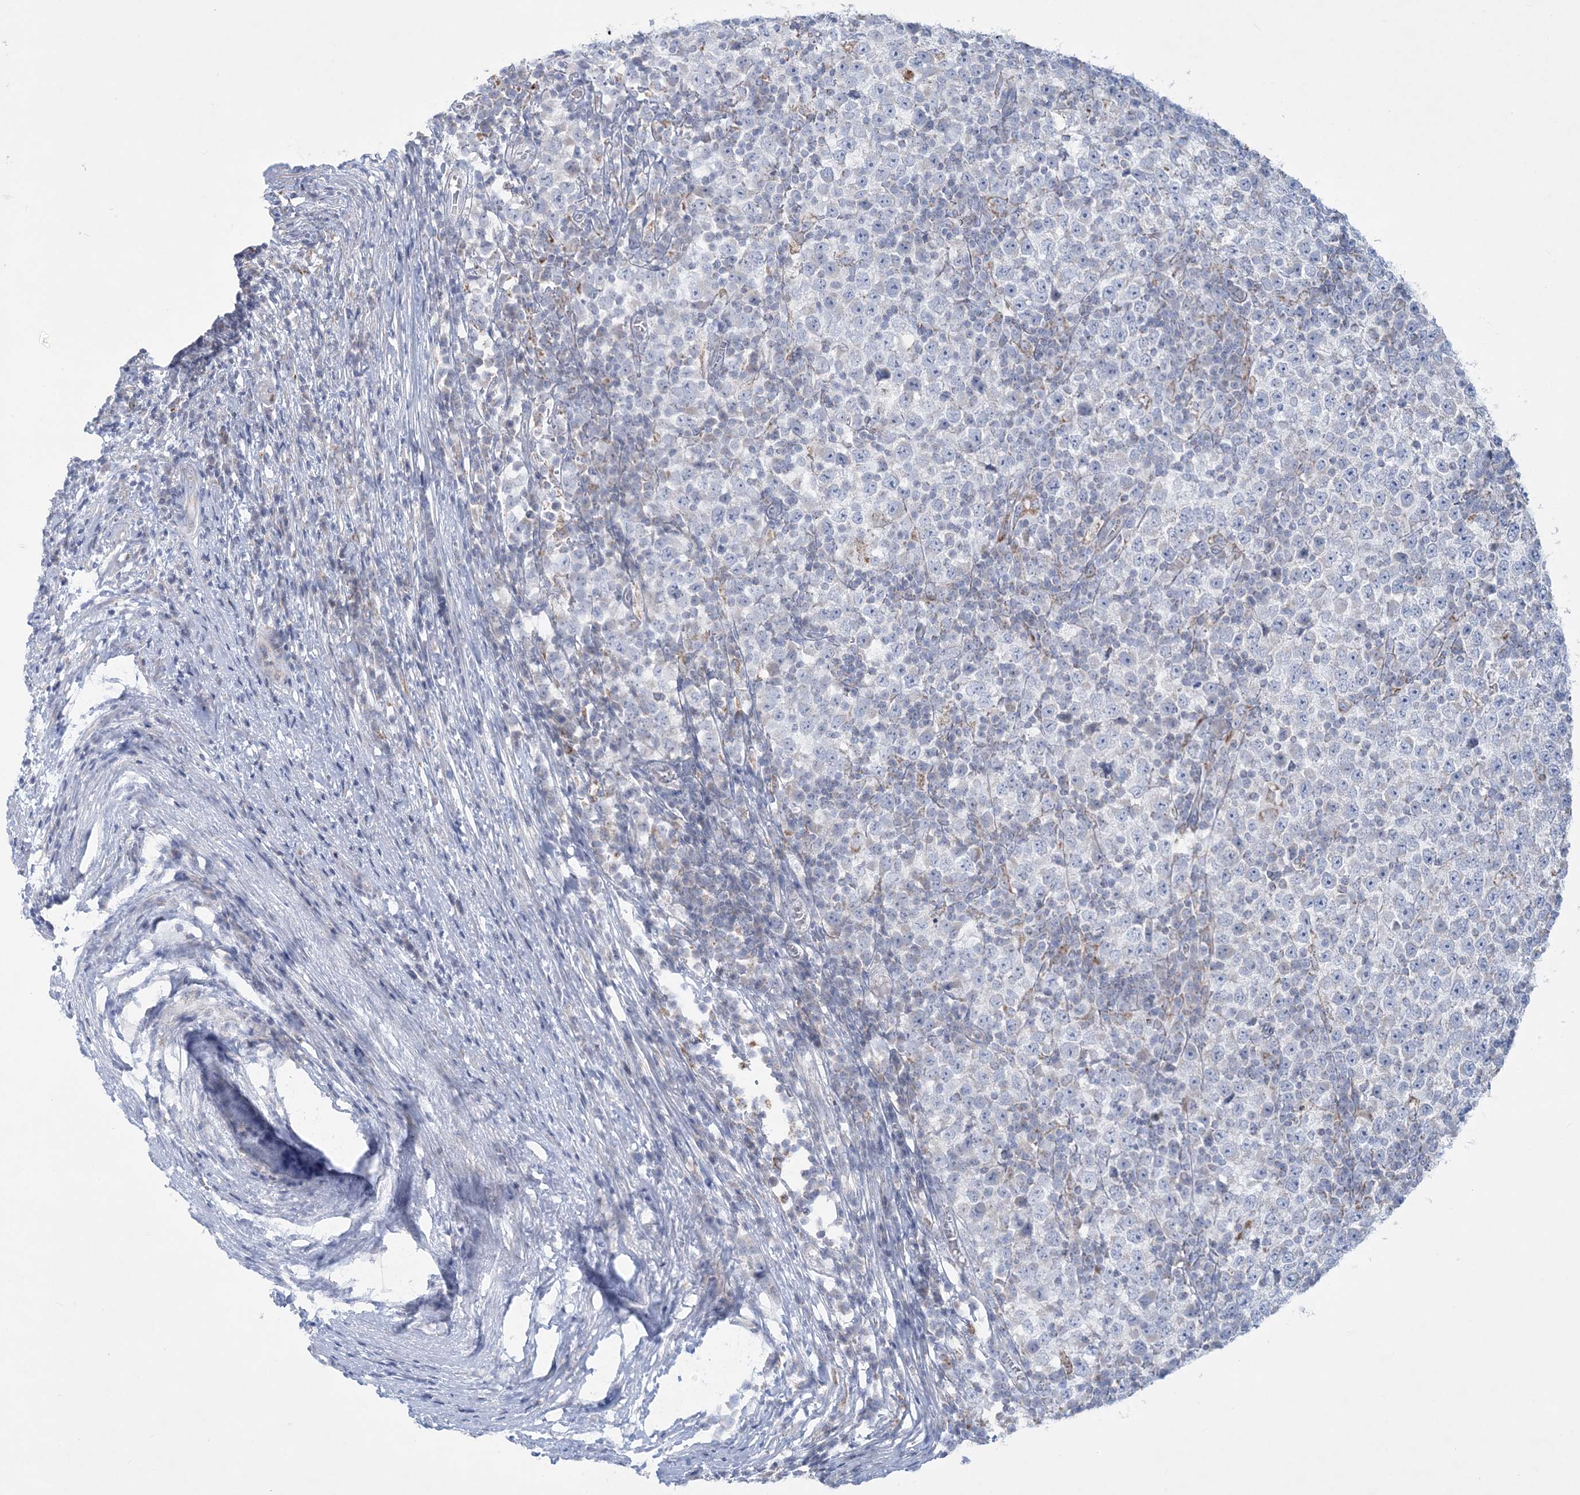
{"staining": {"intensity": "negative", "quantity": "none", "location": "none"}, "tissue": "testis cancer", "cell_type": "Tumor cells", "image_type": "cancer", "snomed": [{"axis": "morphology", "description": "Seminoma, NOS"}, {"axis": "topography", "description": "Testis"}], "caption": "Immunohistochemical staining of seminoma (testis) reveals no significant positivity in tumor cells.", "gene": "TBC1D7", "patient": {"sex": "male", "age": 65}}